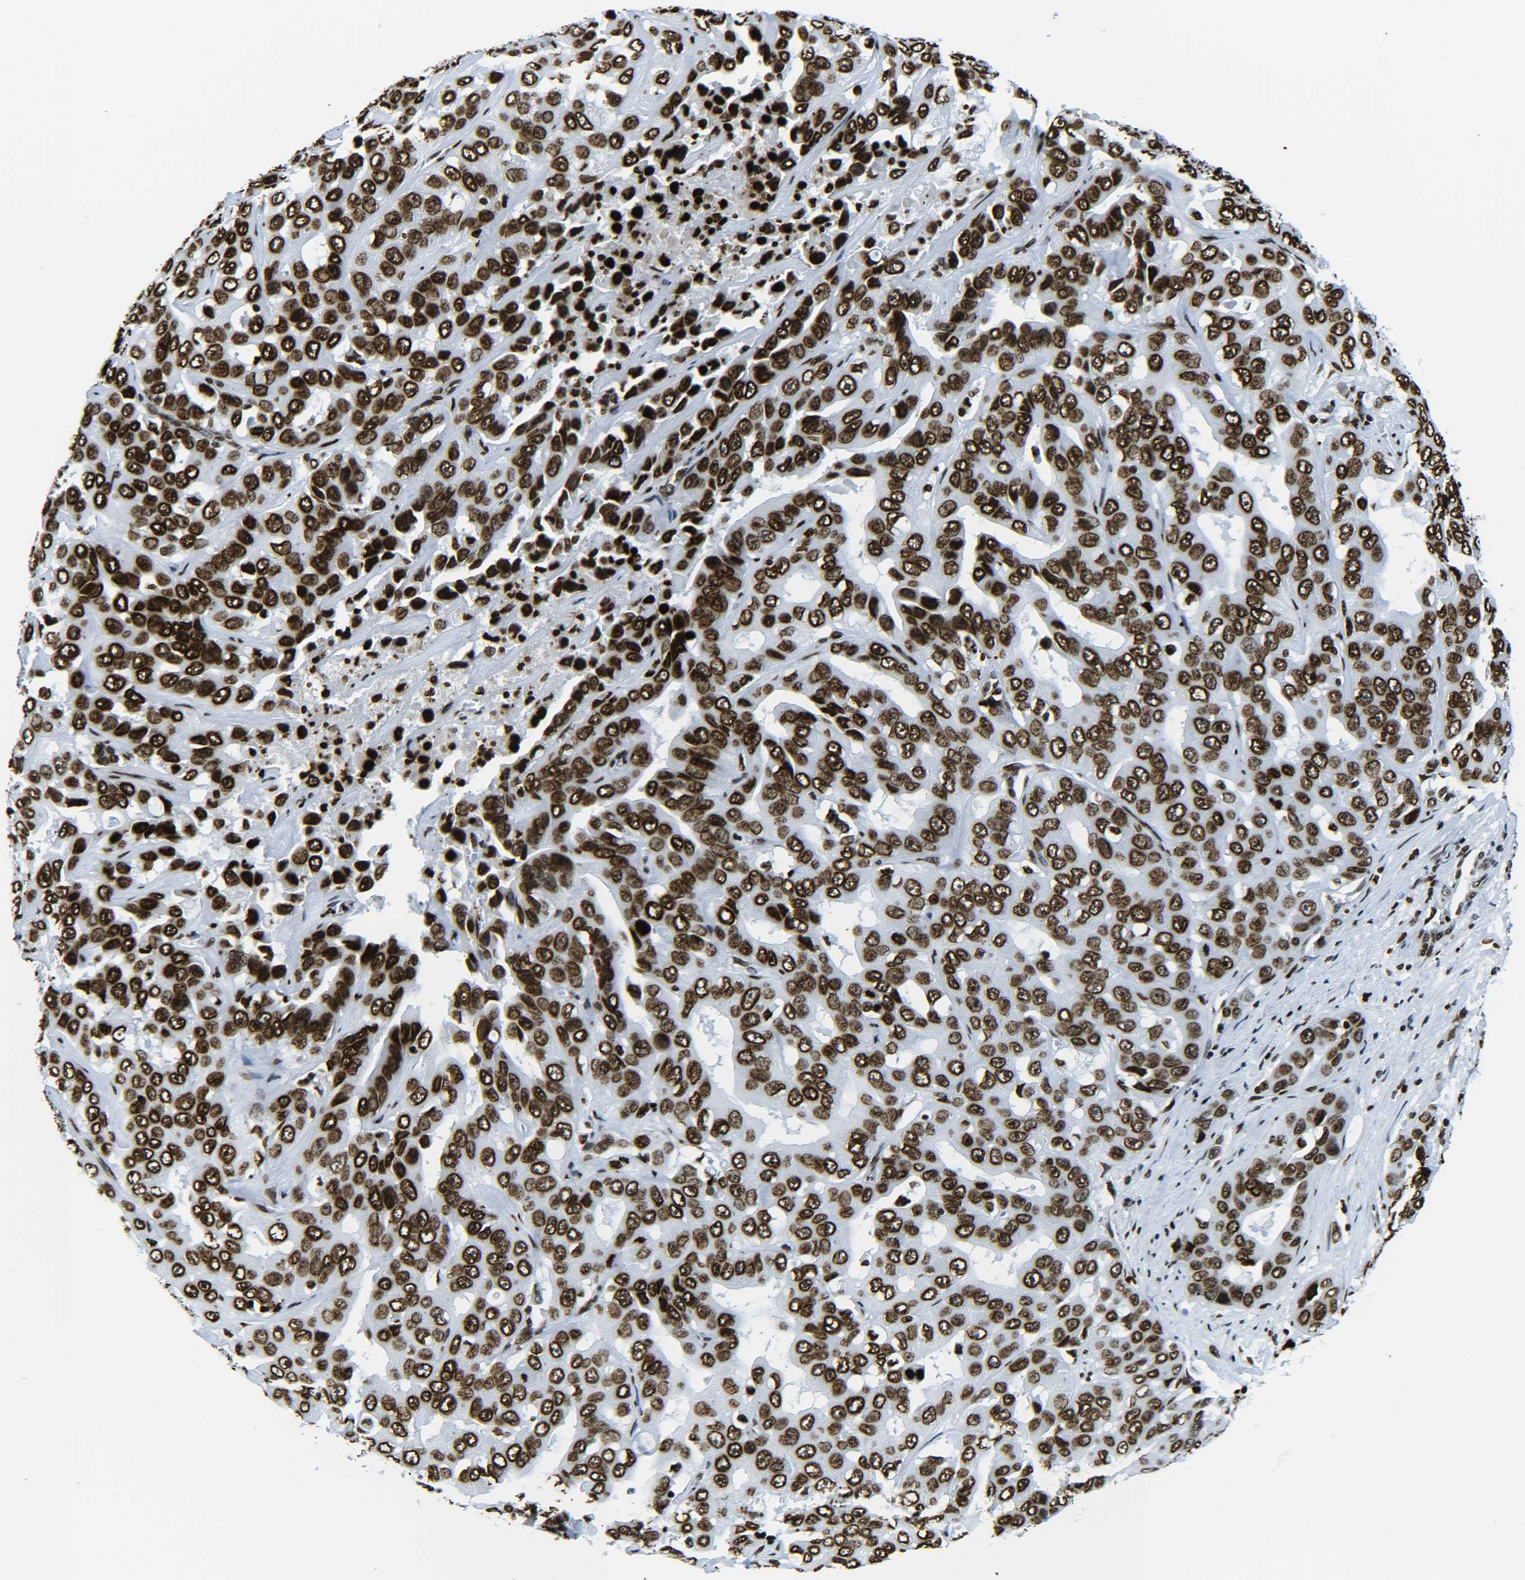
{"staining": {"intensity": "strong", "quantity": ">75%", "location": "nuclear"}, "tissue": "liver cancer", "cell_type": "Tumor cells", "image_type": "cancer", "snomed": [{"axis": "morphology", "description": "Cholangiocarcinoma"}, {"axis": "topography", "description": "Liver"}], "caption": "Strong nuclear positivity for a protein is present in approximately >75% of tumor cells of liver cholangiocarcinoma using immunohistochemistry (IHC).", "gene": "H2AX", "patient": {"sex": "female", "age": 52}}